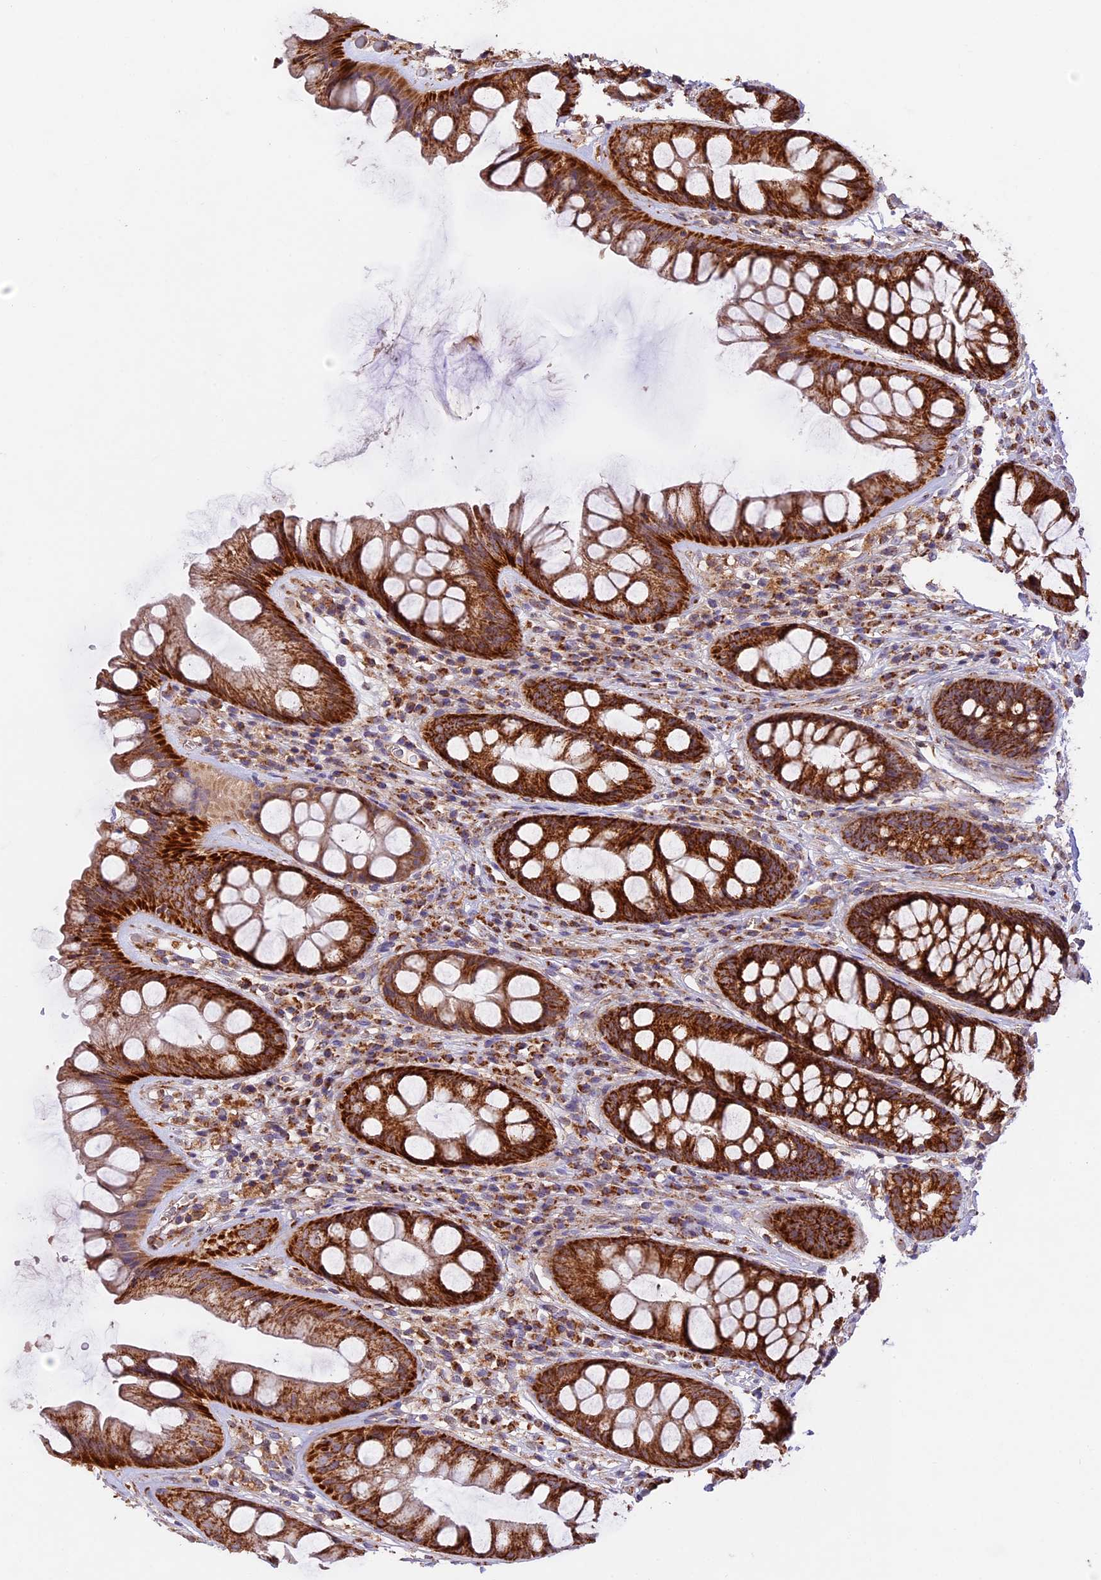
{"staining": {"intensity": "strong", "quantity": ">75%", "location": "cytoplasmic/membranous"}, "tissue": "rectum", "cell_type": "Glandular cells", "image_type": "normal", "snomed": [{"axis": "morphology", "description": "Normal tissue, NOS"}, {"axis": "topography", "description": "Rectum"}], "caption": "A histopathology image of human rectum stained for a protein demonstrates strong cytoplasmic/membranous brown staining in glandular cells. (brown staining indicates protein expression, while blue staining denotes nuclei).", "gene": "NDUFA8", "patient": {"sex": "male", "age": 74}}